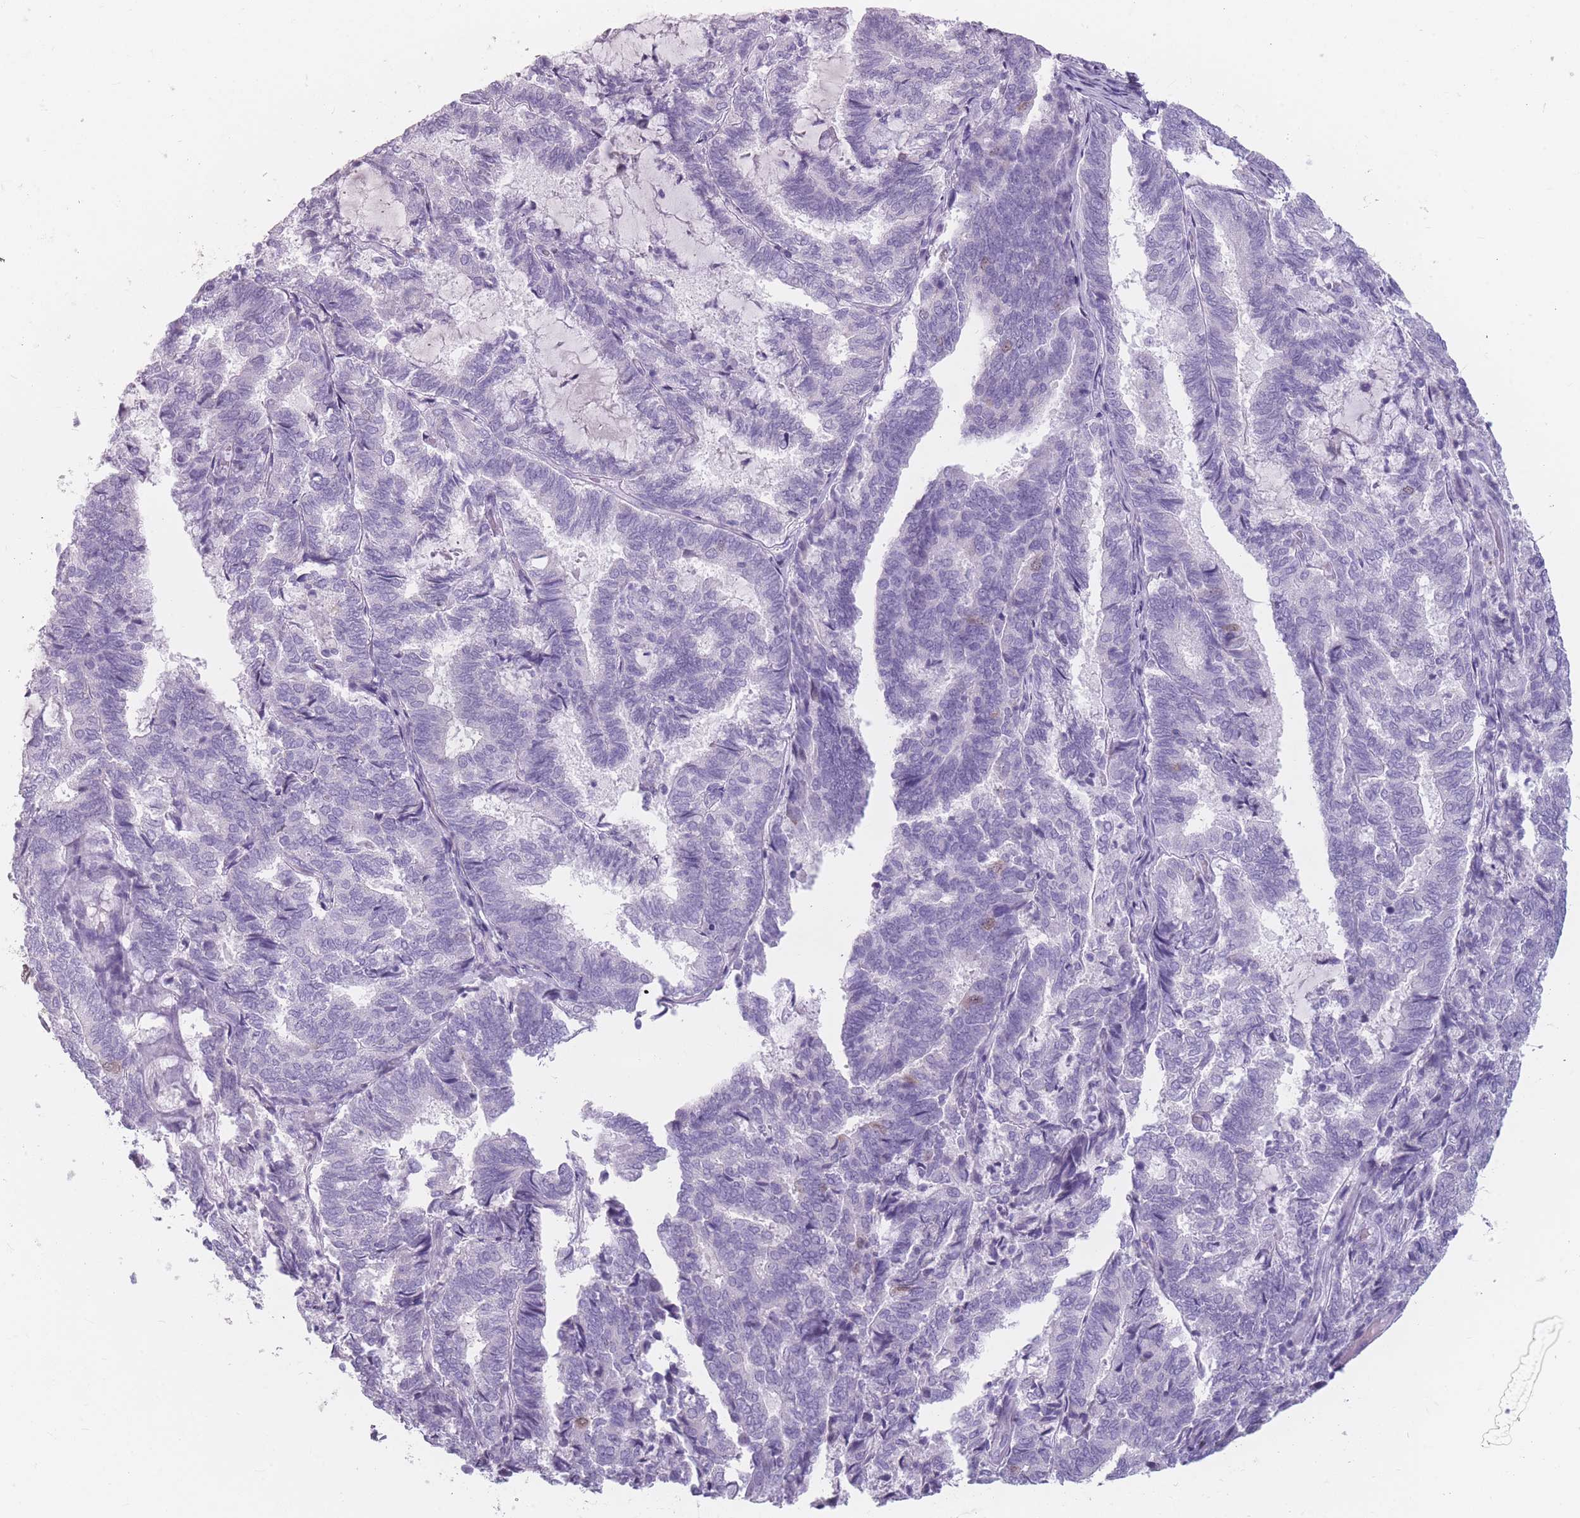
{"staining": {"intensity": "negative", "quantity": "none", "location": "none"}, "tissue": "endometrial cancer", "cell_type": "Tumor cells", "image_type": "cancer", "snomed": [{"axis": "morphology", "description": "Adenocarcinoma, NOS"}, {"axis": "topography", "description": "Endometrium"}], "caption": "Tumor cells show no significant expression in endometrial cancer.", "gene": "CCNO", "patient": {"sex": "female", "age": 80}}